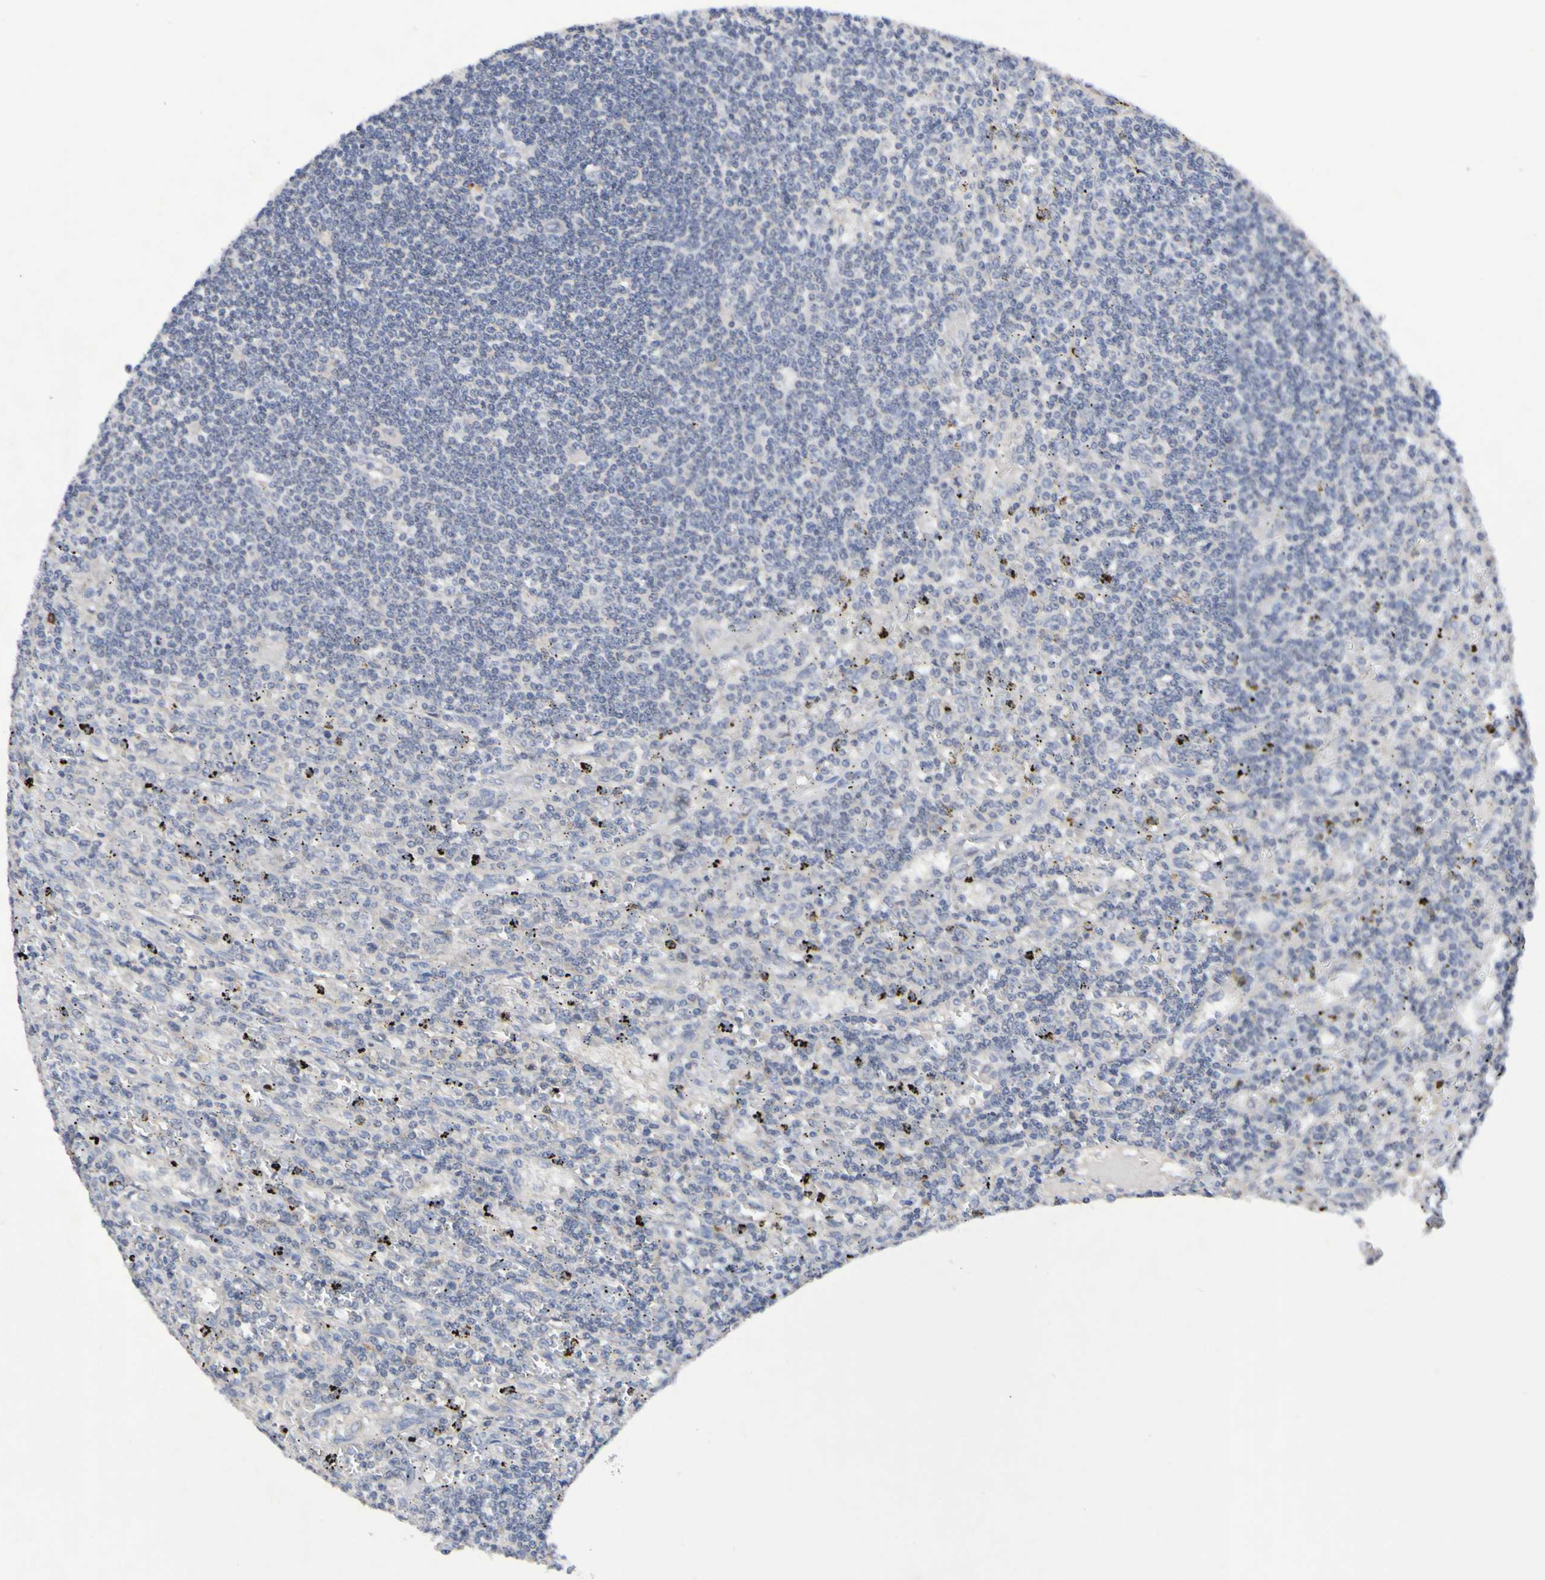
{"staining": {"intensity": "negative", "quantity": "none", "location": "none"}, "tissue": "lymphoma", "cell_type": "Tumor cells", "image_type": "cancer", "snomed": [{"axis": "morphology", "description": "Malignant lymphoma, non-Hodgkin's type, Low grade"}, {"axis": "topography", "description": "Spleen"}], "caption": "Human low-grade malignant lymphoma, non-Hodgkin's type stained for a protein using immunohistochemistry (IHC) shows no expression in tumor cells.", "gene": "PTP4A2", "patient": {"sex": "male", "age": 76}}